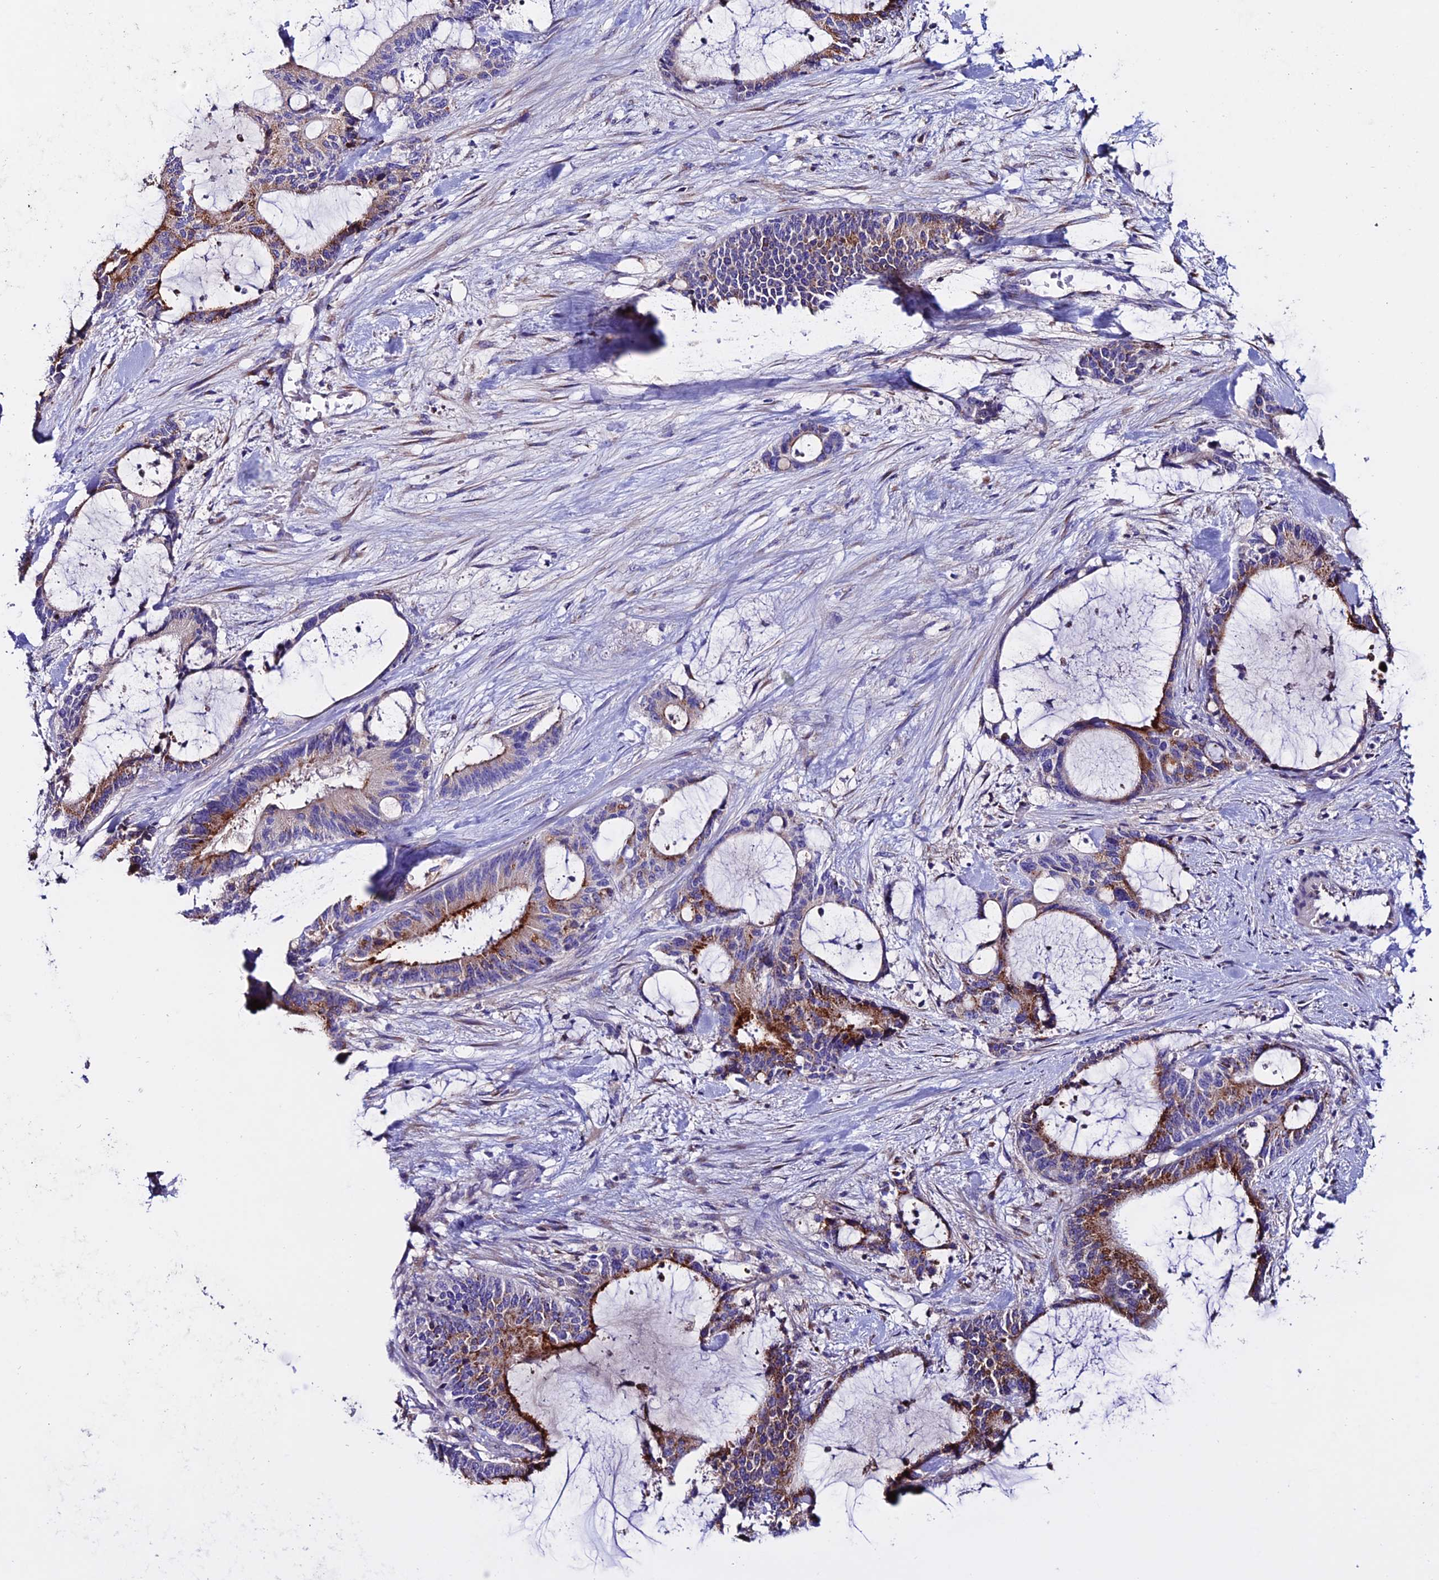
{"staining": {"intensity": "strong", "quantity": "25%-75%", "location": "cytoplasmic/membranous"}, "tissue": "liver cancer", "cell_type": "Tumor cells", "image_type": "cancer", "snomed": [{"axis": "morphology", "description": "Normal tissue, NOS"}, {"axis": "morphology", "description": "Cholangiocarcinoma"}, {"axis": "topography", "description": "Liver"}, {"axis": "topography", "description": "Peripheral nerve tissue"}], "caption": "Strong cytoplasmic/membranous positivity for a protein is seen in about 25%-75% of tumor cells of liver cholangiocarcinoma using immunohistochemistry.", "gene": "OR51Q1", "patient": {"sex": "female", "age": 73}}